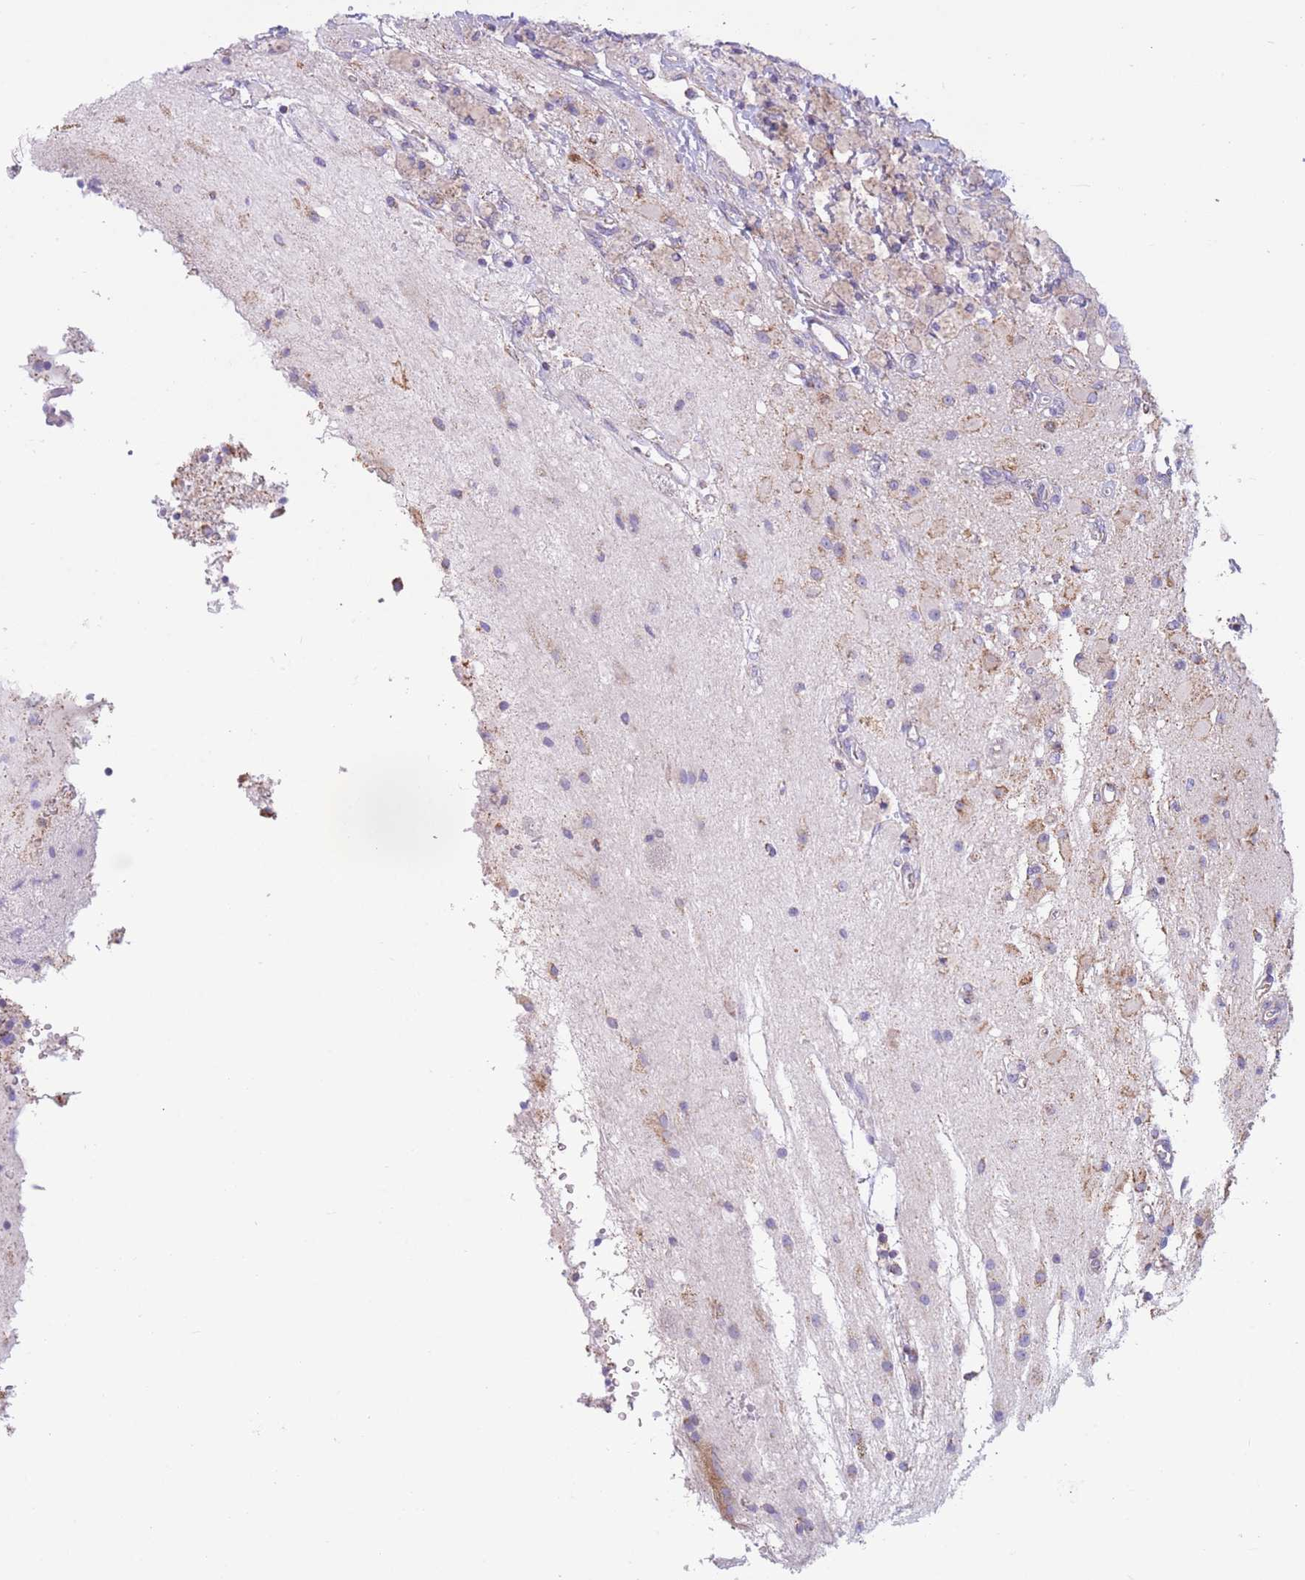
{"staining": {"intensity": "weak", "quantity": "<25%", "location": "cytoplasmic/membranous"}, "tissue": "glioma", "cell_type": "Tumor cells", "image_type": "cancer", "snomed": [{"axis": "morphology", "description": "Glioma, malignant, High grade"}, {"axis": "topography", "description": "Brain"}], "caption": "Immunohistochemistry histopathology image of glioma stained for a protein (brown), which shows no expression in tumor cells. (Brightfield microscopy of DAB immunohistochemistry at high magnification).", "gene": "PDHA1", "patient": {"sex": "male", "age": 34}}